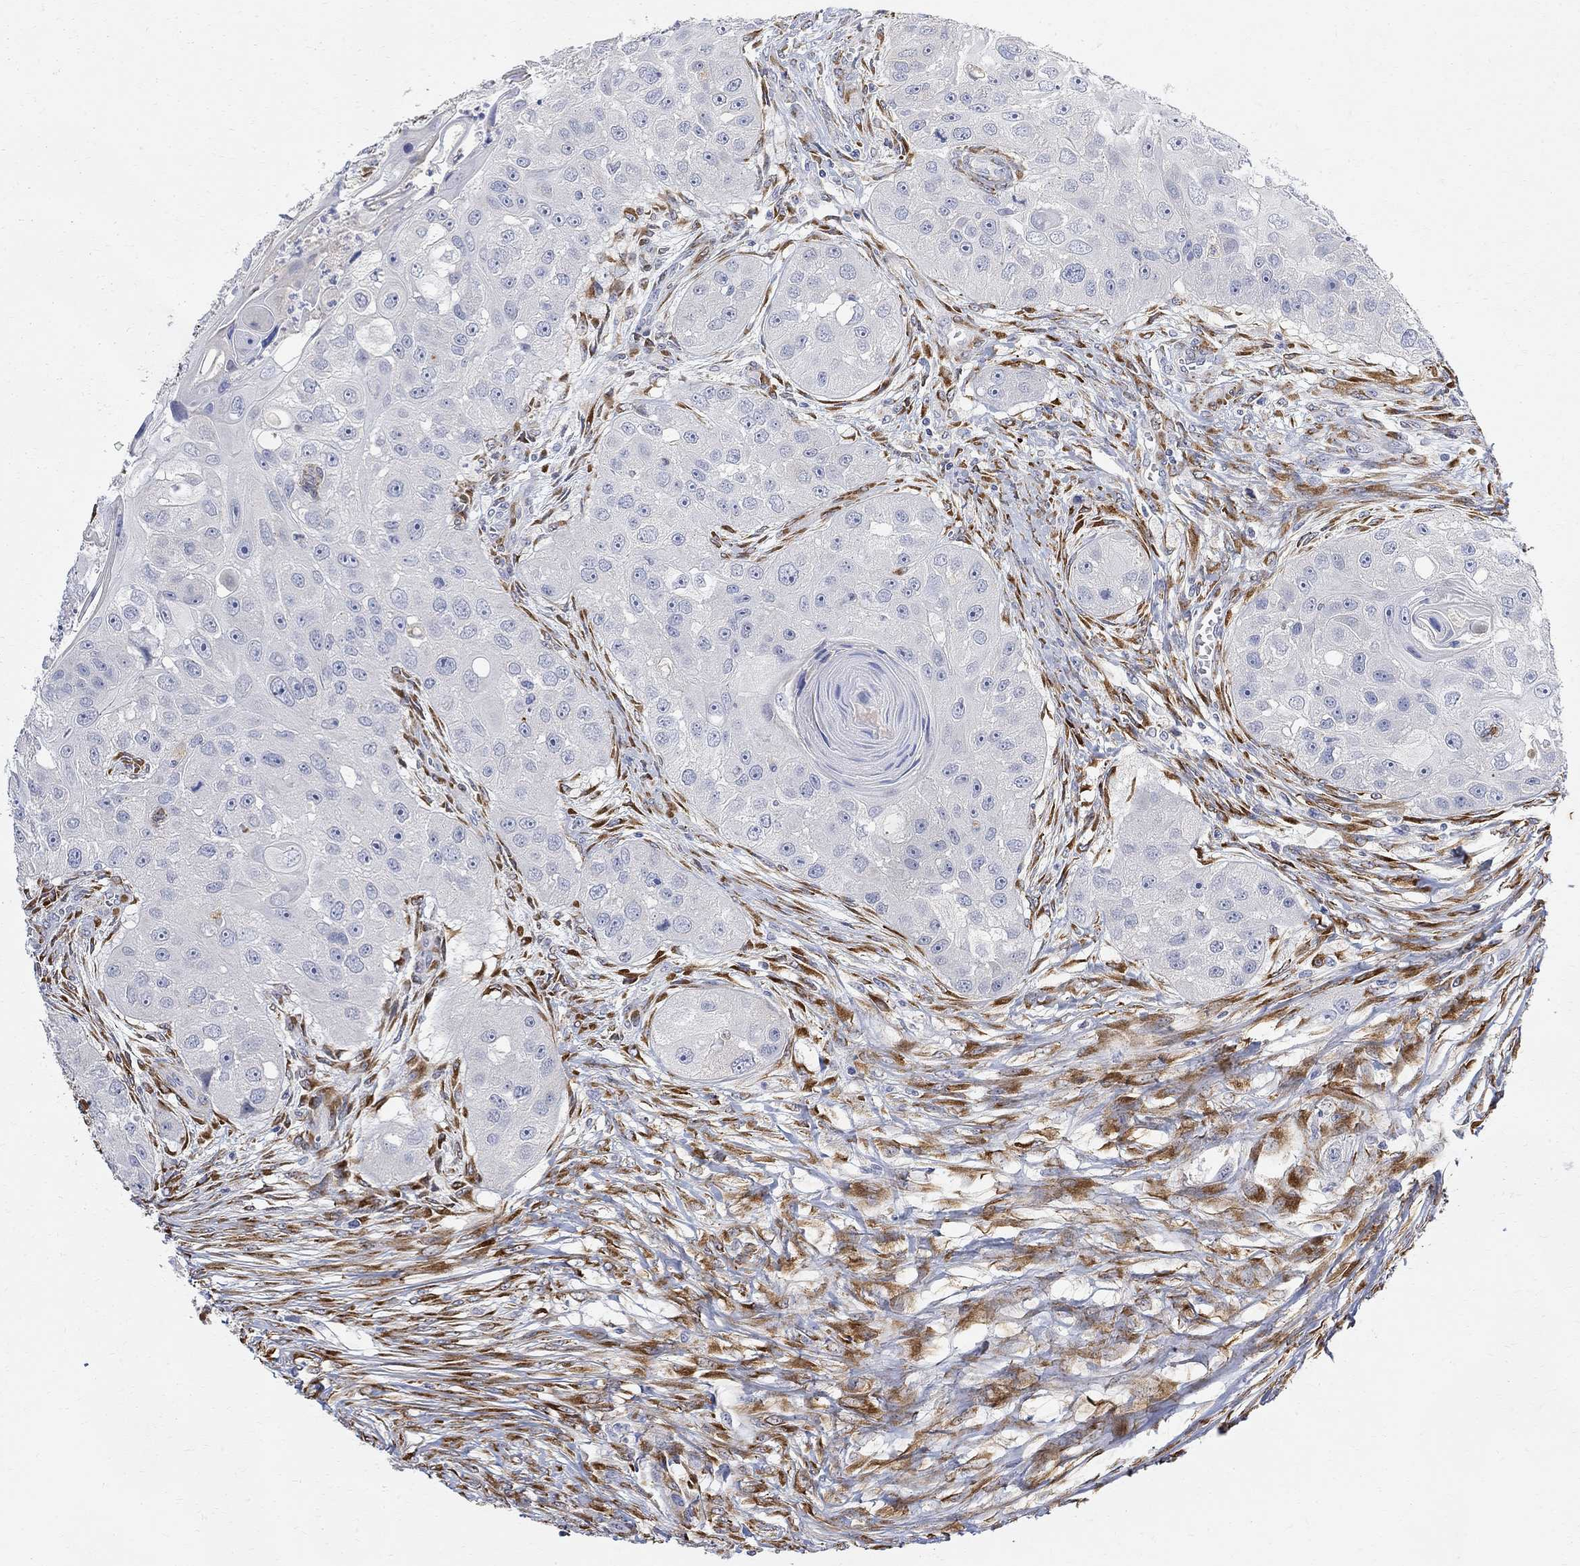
{"staining": {"intensity": "negative", "quantity": "none", "location": "none"}, "tissue": "head and neck cancer", "cell_type": "Tumor cells", "image_type": "cancer", "snomed": [{"axis": "morphology", "description": "Normal tissue, NOS"}, {"axis": "morphology", "description": "Squamous cell carcinoma, NOS"}, {"axis": "topography", "description": "Skeletal muscle"}, {"axis": "topography", "description": "Head-Neck"}], "caption": "There is no significant expression in tumor cells of head and neck cancer. (DAB (3,3'-diaminobenzidine) IHC visualized using brightfield microscopy, high magnification).", "gene": "FNDC5", "patient": {"sex": "male", "age": 51}}